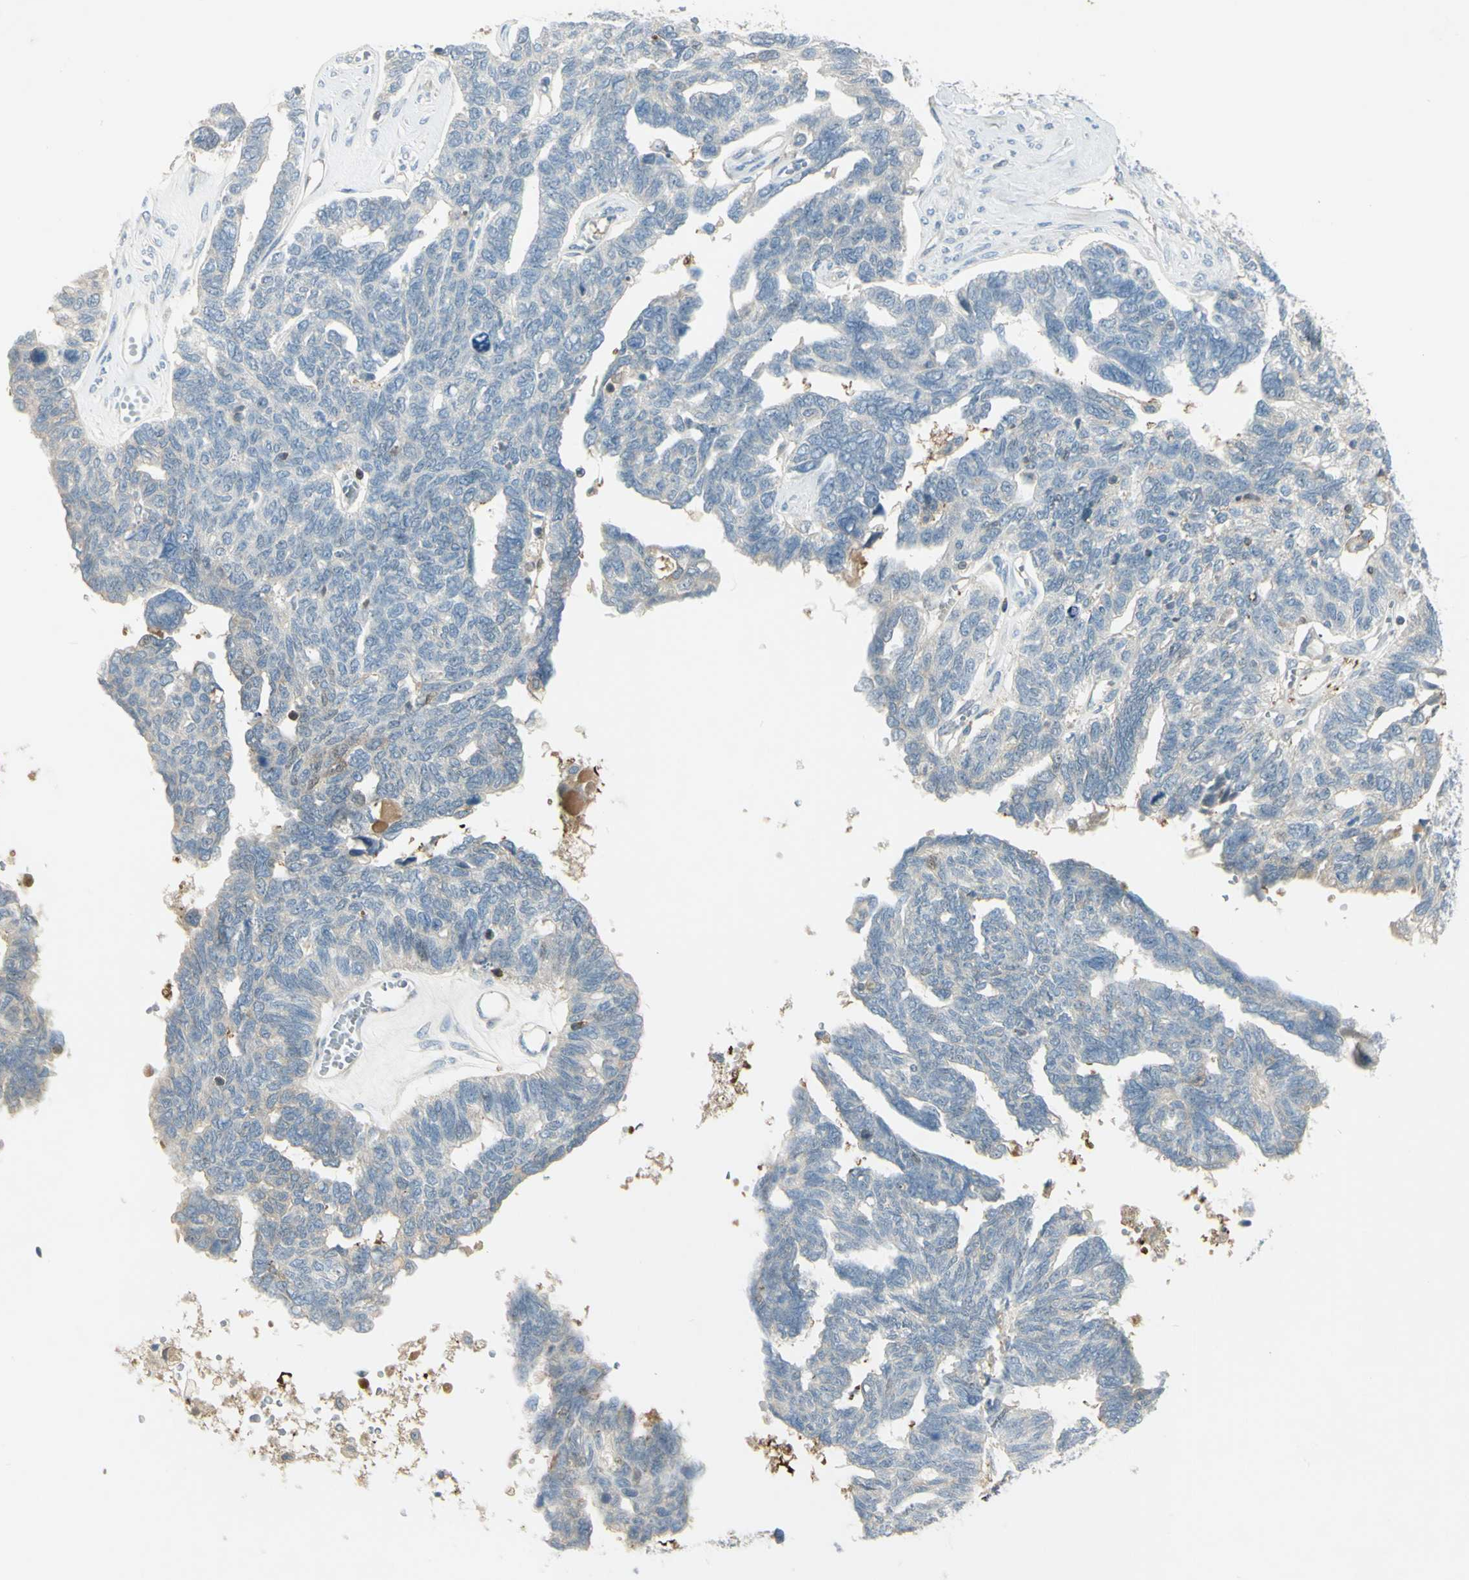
{"staining": {"intensity": "moderate", "quantity": "<25%", "location": "cytoplasmic/membranous"}, "tissue": "ovarian cancer", "cell_type": "Tumor cells", "image_type": "cancer", "snomed": [{"axis": "morphology", "description": "Cystadenocarcinoma, serous, NOS"}, {"axis": "topography", "description": "Ovary"}], "caption": "Protein staining of ovarian cancer (serous cystadenocarcinoma) tissue exhibits moderate cytoplasmic/membranous expression in about <25% of tumor cells. (Brightfield microscopy of DAB IHC at high magnification).", "gene": "C1orf159", "patient": {"sex": "female", "age": 79}}